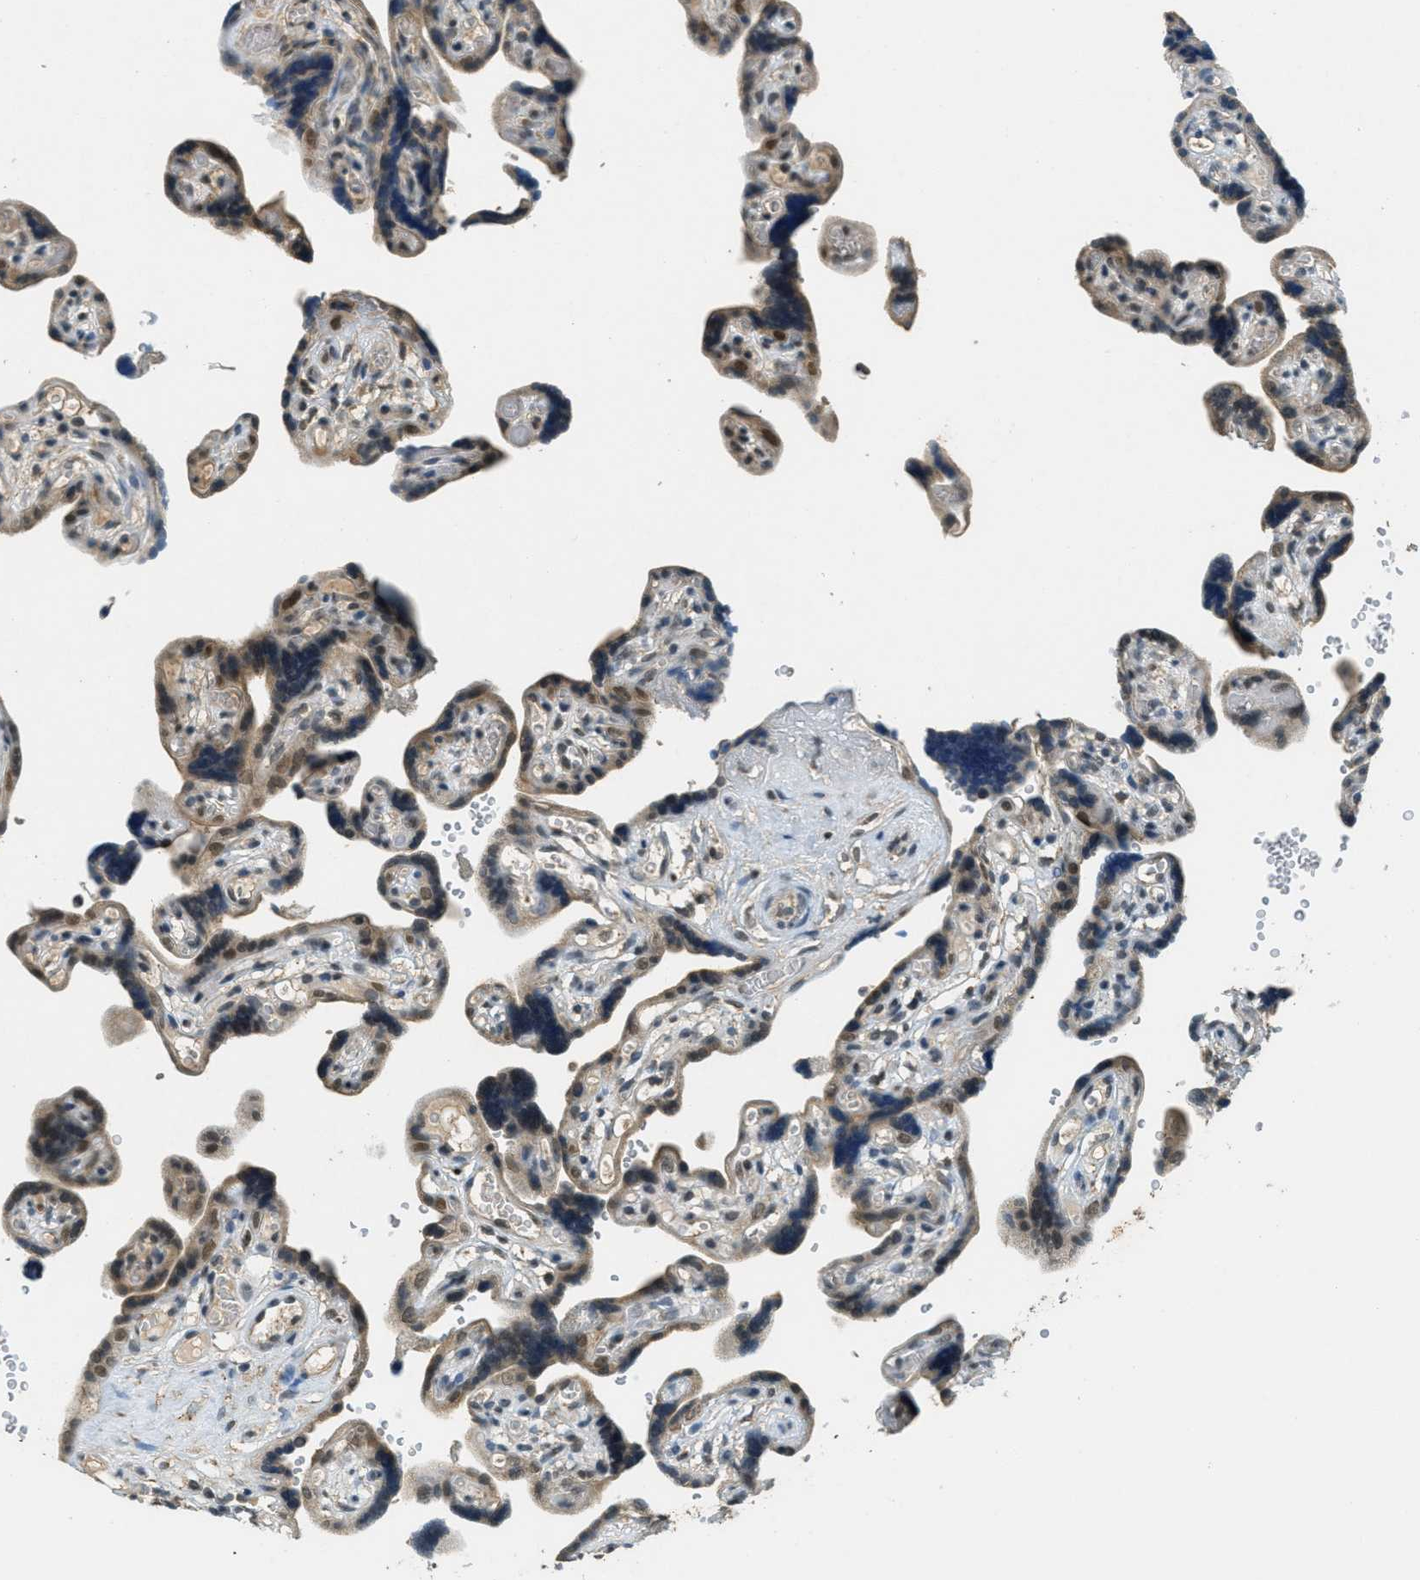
{"staining": {"intensity": "moderate", "quantity": ">75%", "location": "cytoplasmic/membranous,nuclear"}, "tissue": "placenta", "cell_type": "Decidual cells", "image_type": "normal", "snomed": [{"axis": "morphology", "description": "Normal tissue, NOS"}, {"axis": "topography", "description": "Placenta"}], "caption": "Protein positivity by immunohistochemistry (IHC) demonstrates moderate cytoplasmic/membranous,nuclear positivity in about >75% of decidual cells in unremarkable placenta. Using DAB (brown) and hematoxylin (blue) stains, captured at high magnification using brightfield microscopy.", "gene": "TCF20", "patient": {"sex": "female", "age": 30}}